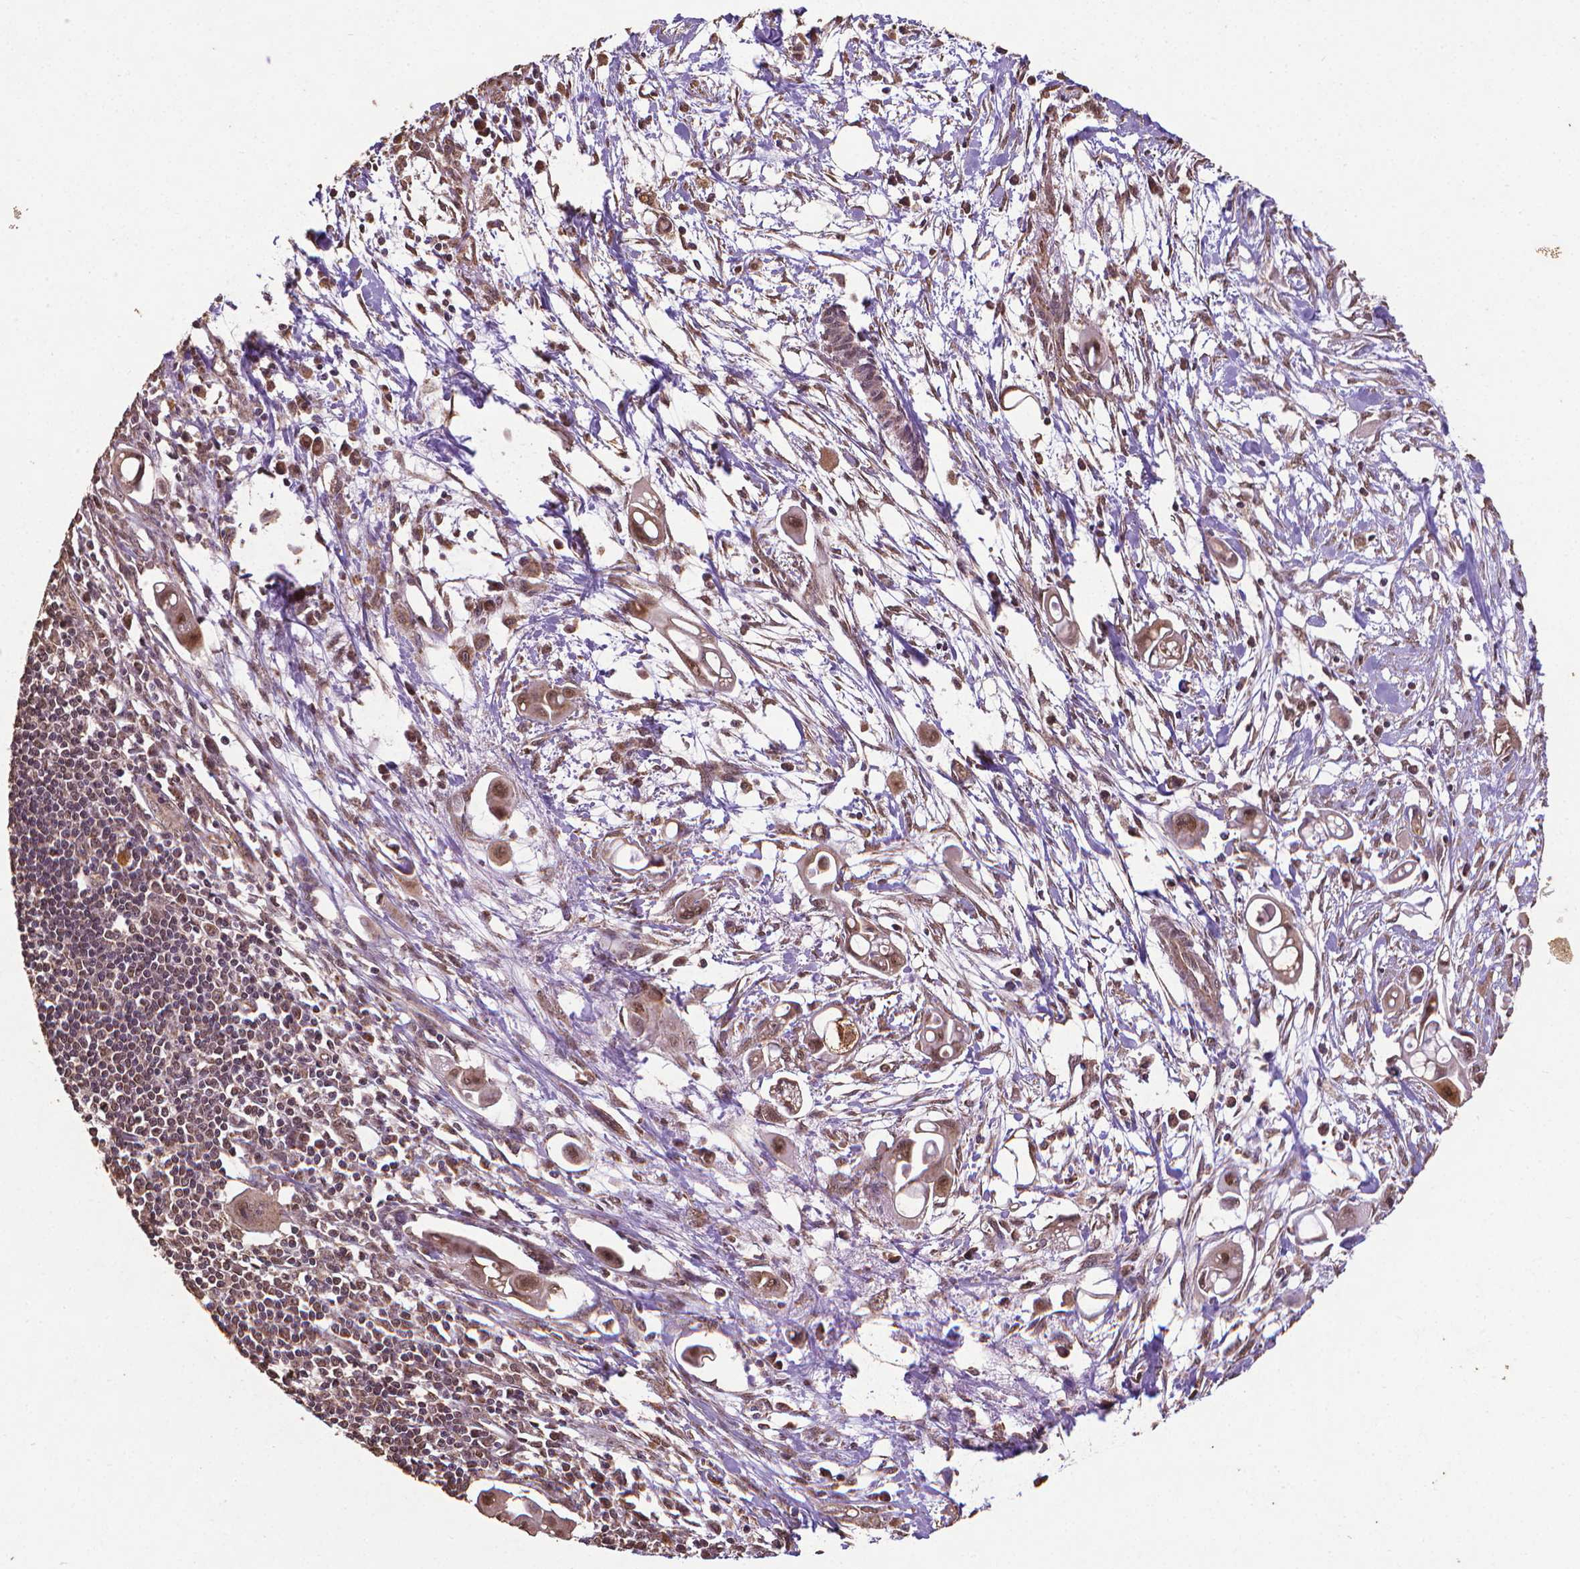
{"staining": {"intensity": "moderate", "quantity": ">75%", "location": "cytoplasmic/membranous,nuclear"}, "tissue": "pancreatic cancer", "cell_type": "Tumor cells", "image_type": "cancer", "snomed": [{"axis": "morphology", "description": "Adenocarcinoma, NOS"}, {"axis": "topography", "description": "Pancreas"}], "caption": "The immunohistochemical stain labels moderate cytoplasmic/membranous and nuclear expression in tumor cells of pancreatic cancer tissue.", "gene": "DCAF1", "patient": {"sex": "male", "age": 50}}